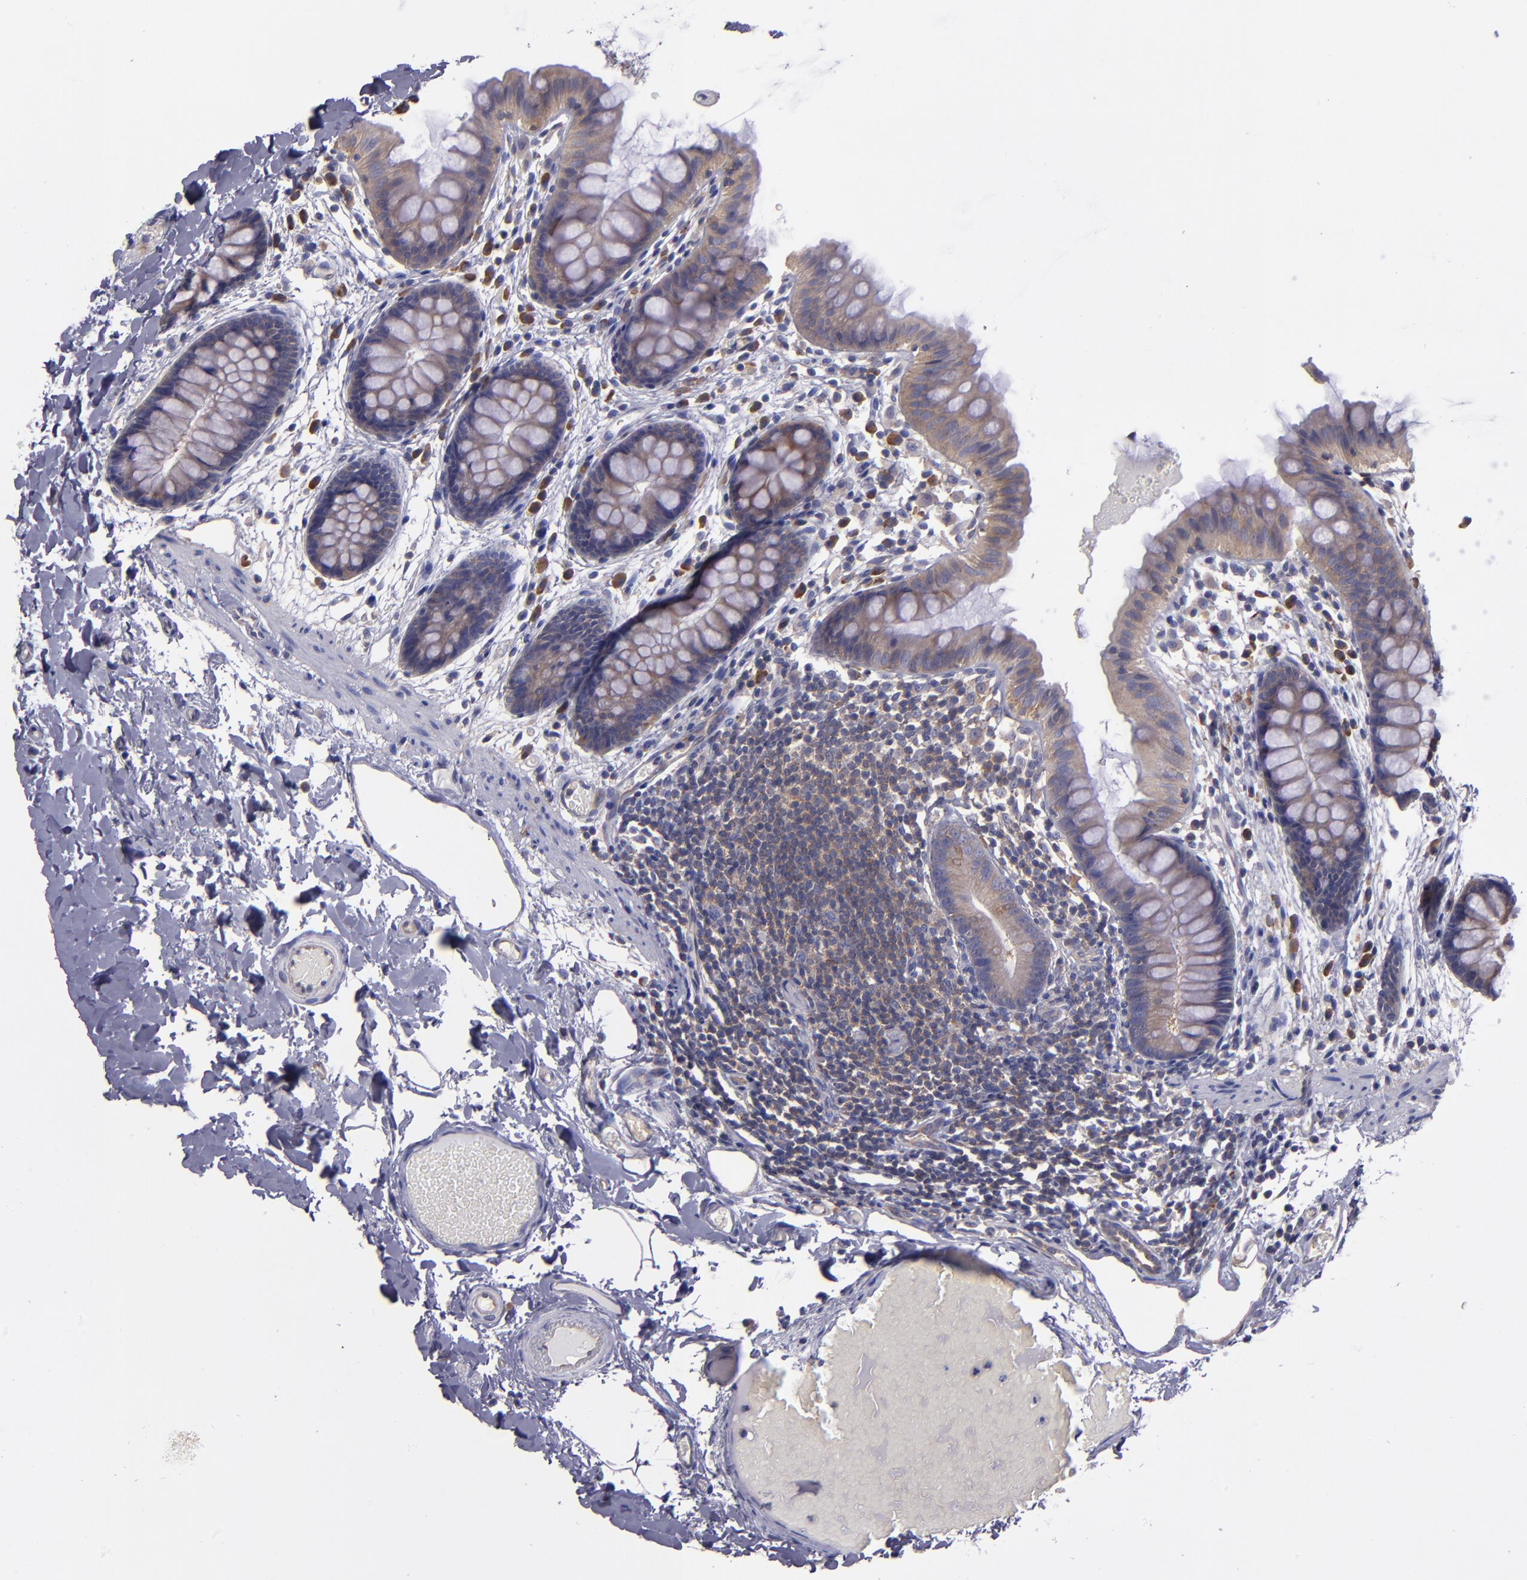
{"staining": {"intensity": "negative", "quantity": "none", "location": "none"}, "tissue": "colon", "cell_type": "Endothelial cells", "image_type": "normal", "snomed": [{"axis": "morphology", "description": "Normal tissue, NOS"}, {"axis": "topography", "description": "Smooth muscle"}, {"axis": "topography", "description": "Colon"}], "caption": "This is a micrograph of immunohistochemistry (IHC) staining of unremarkable colon, which shows no staining in endothelial cells.", "gene": "CARS1", "patient": {"sex": "male", "age": 67}}